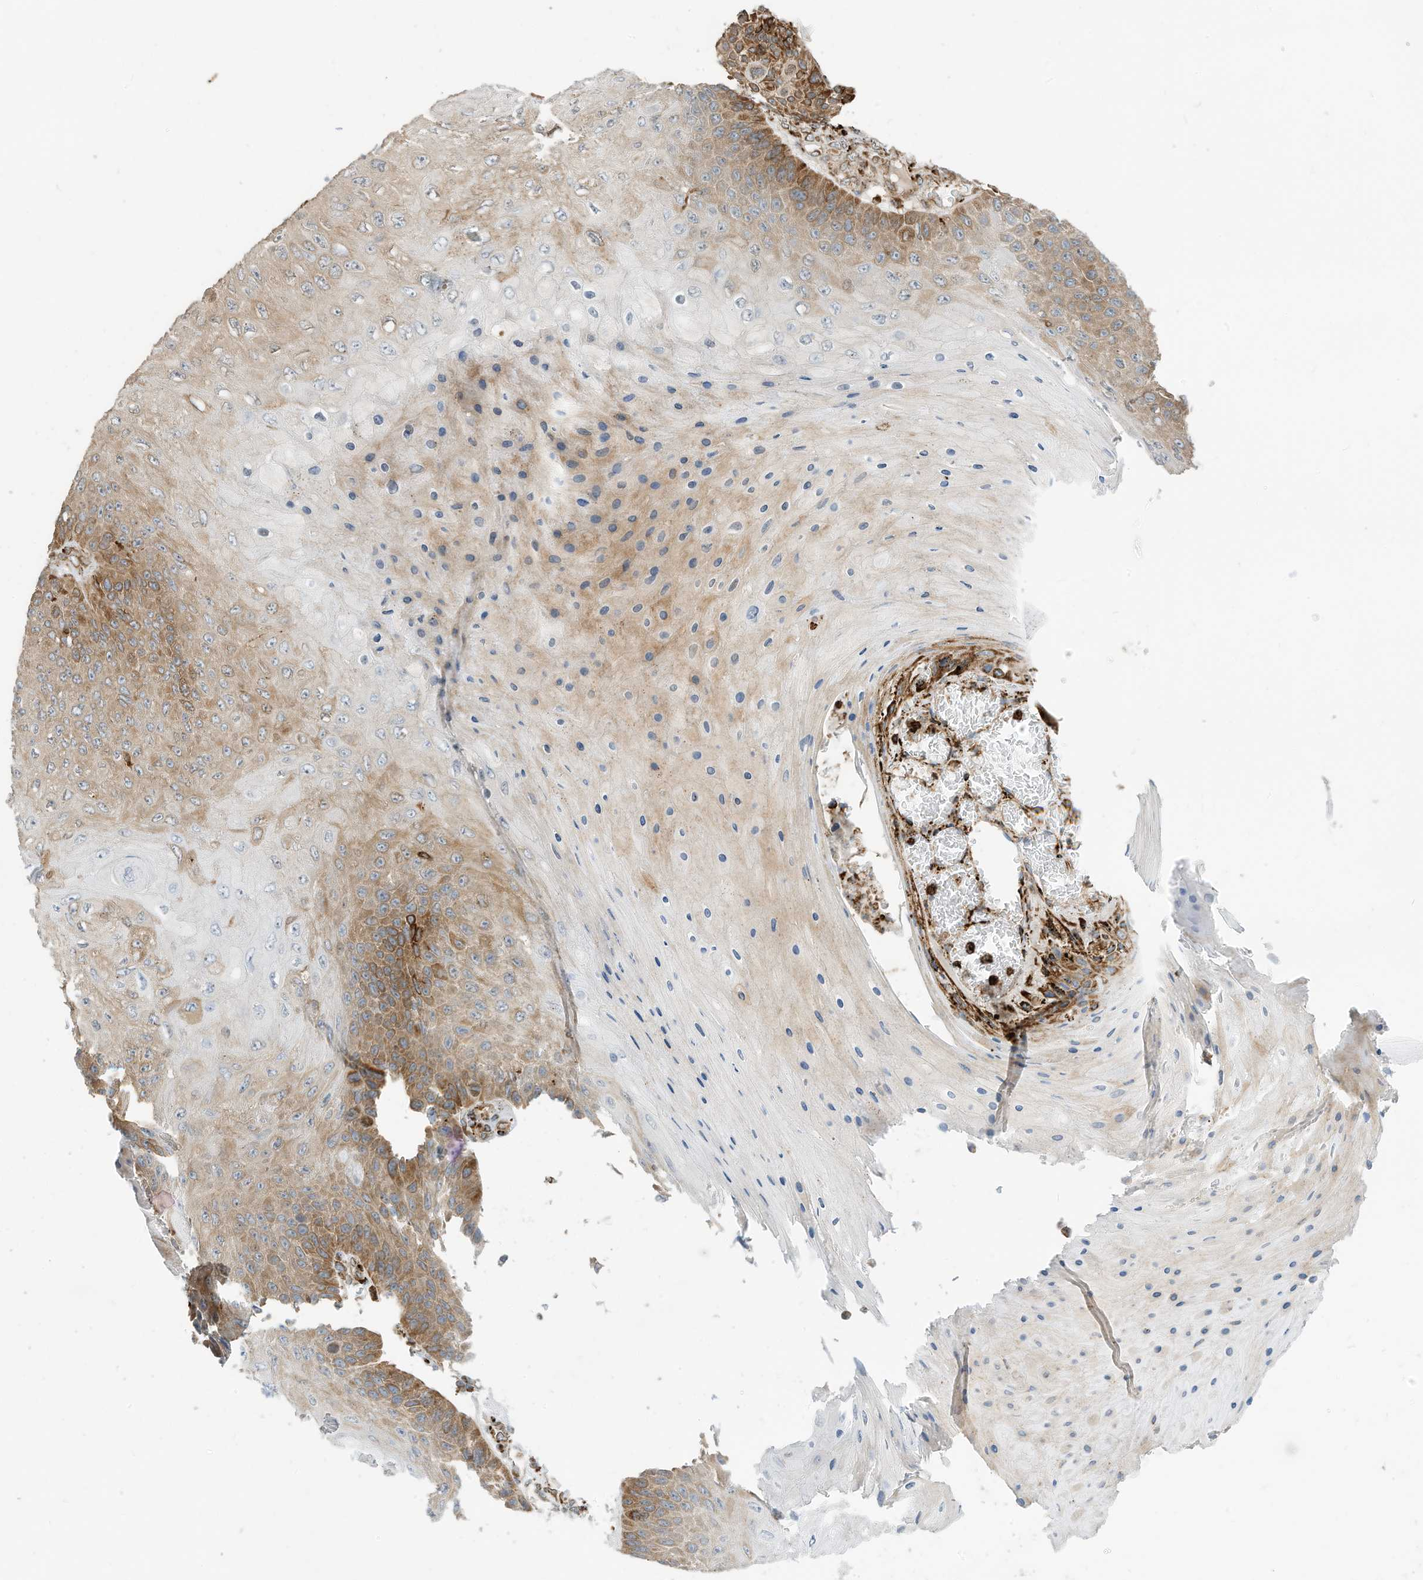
{"staining": {"intensity": "moderate", "quantity": ">75%", "location": "cytoplasmic/membranous"}, "tissue": "skin cancer", "cell_type": "Tumor cells", "image_type": "cancer", "snomed": [{"axis": "morphology", "description": "Squamous cell carcinoma, NOS"}, {"axis": "topography", "description": "Skin"}], "caption": "Moderate cytoplasmic/membranous positivity for a protein is present in about >75% of tumor cells of squamous cell carcinoma (skin) using IHC.", "gene": "TRNAU1AP", "patient": {"sex": "female", "age": 88}}